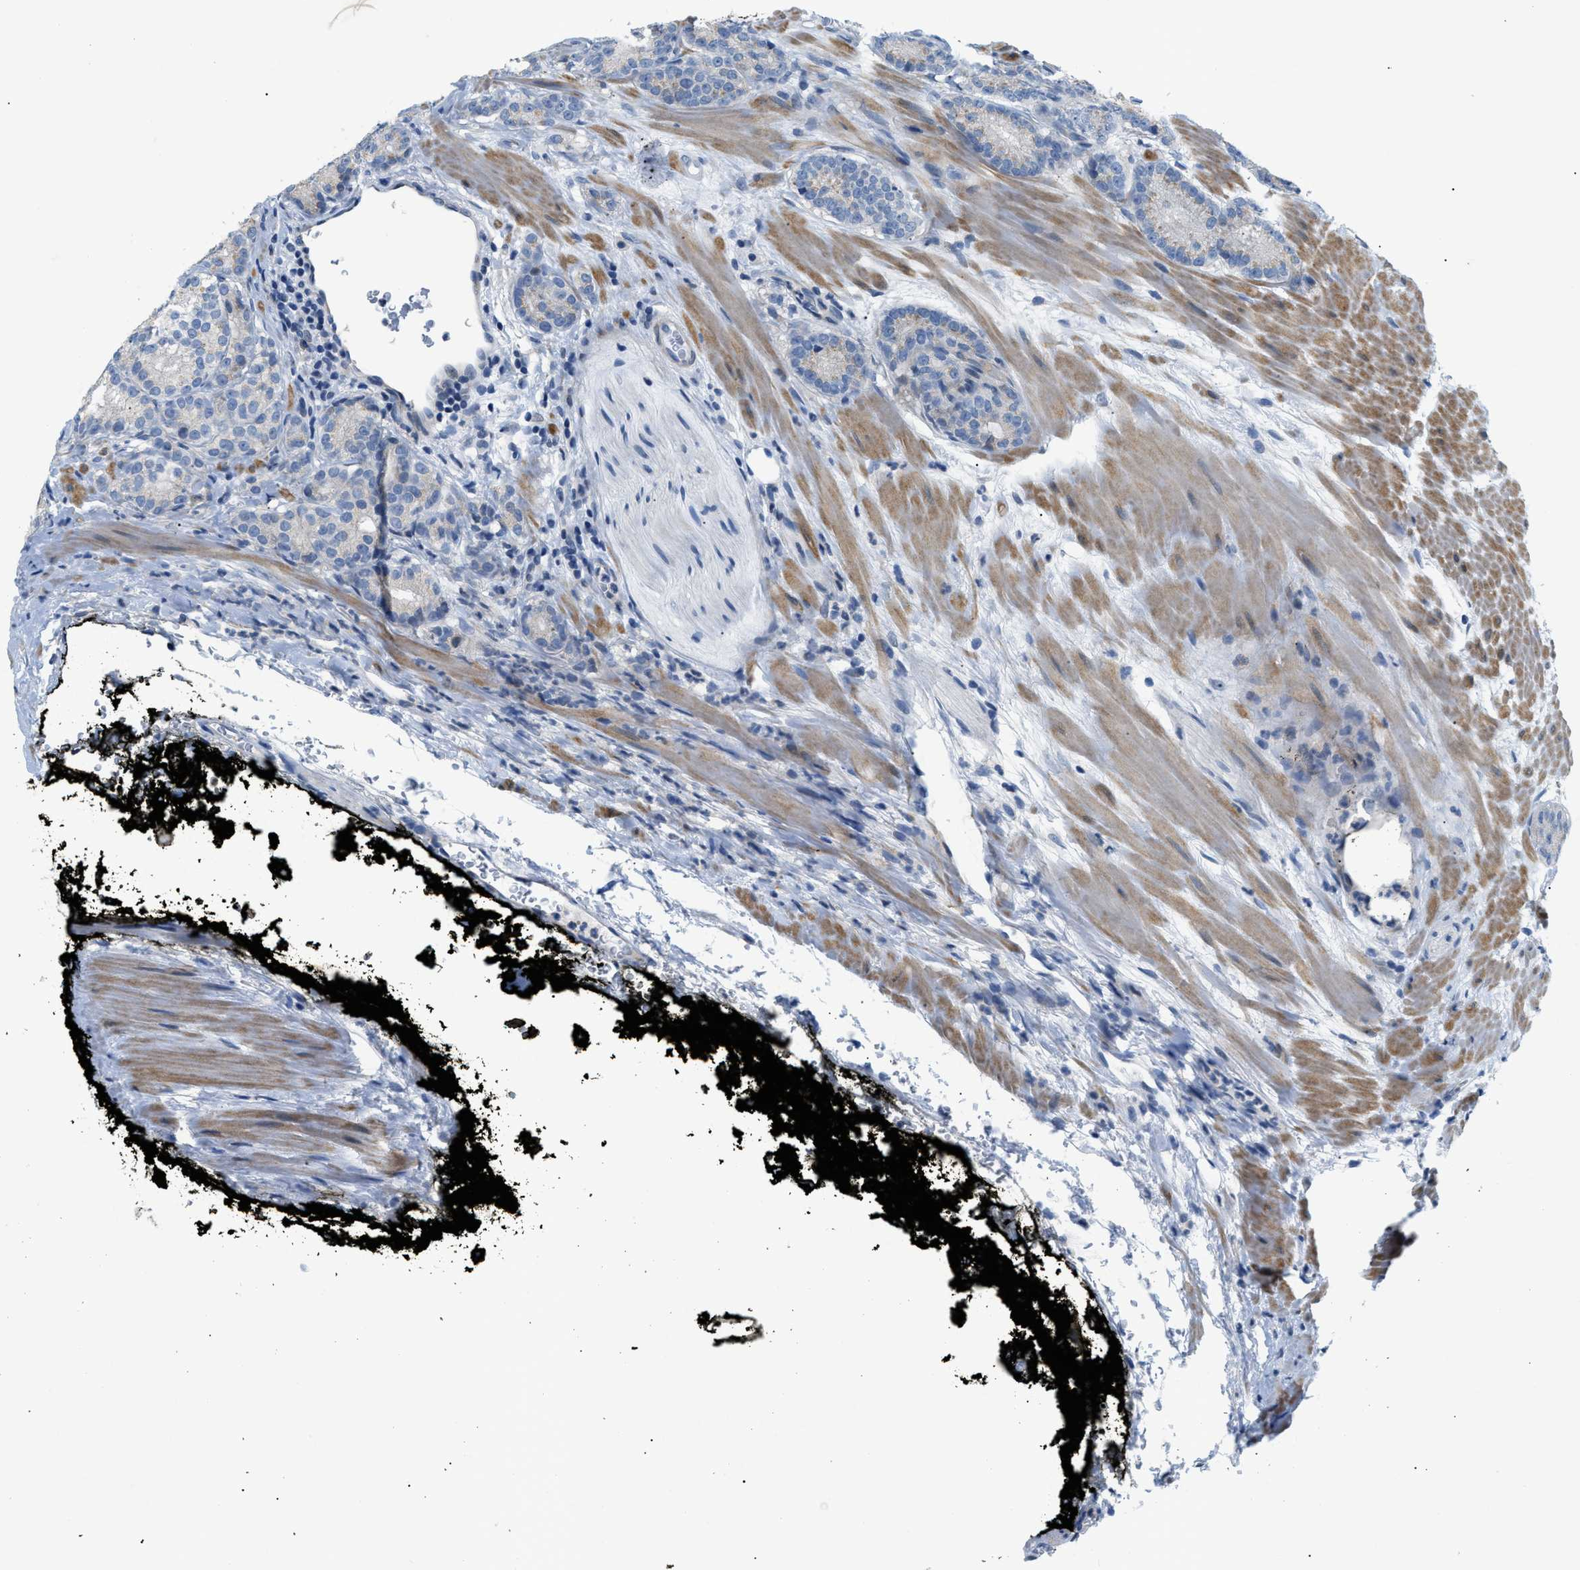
{"staining": {"intensity": "negative", "quantity": "none", "location": "none"}, "tissue": "prostate cancer", "cell_type": "Tumor cells", "image_type": "cancer", "snomed": [{"axis": "morphology", "description": "Adenocarcinoma, High grade"}, {"axis": "topography", "description": "Prostate"}], "caption": "This is an immunohistochemistry histopathology image of prostate cancer. There is no staining in tumor cells.", "gene": "FDCSP", "patient": {"sex": "male", "age": 61}}